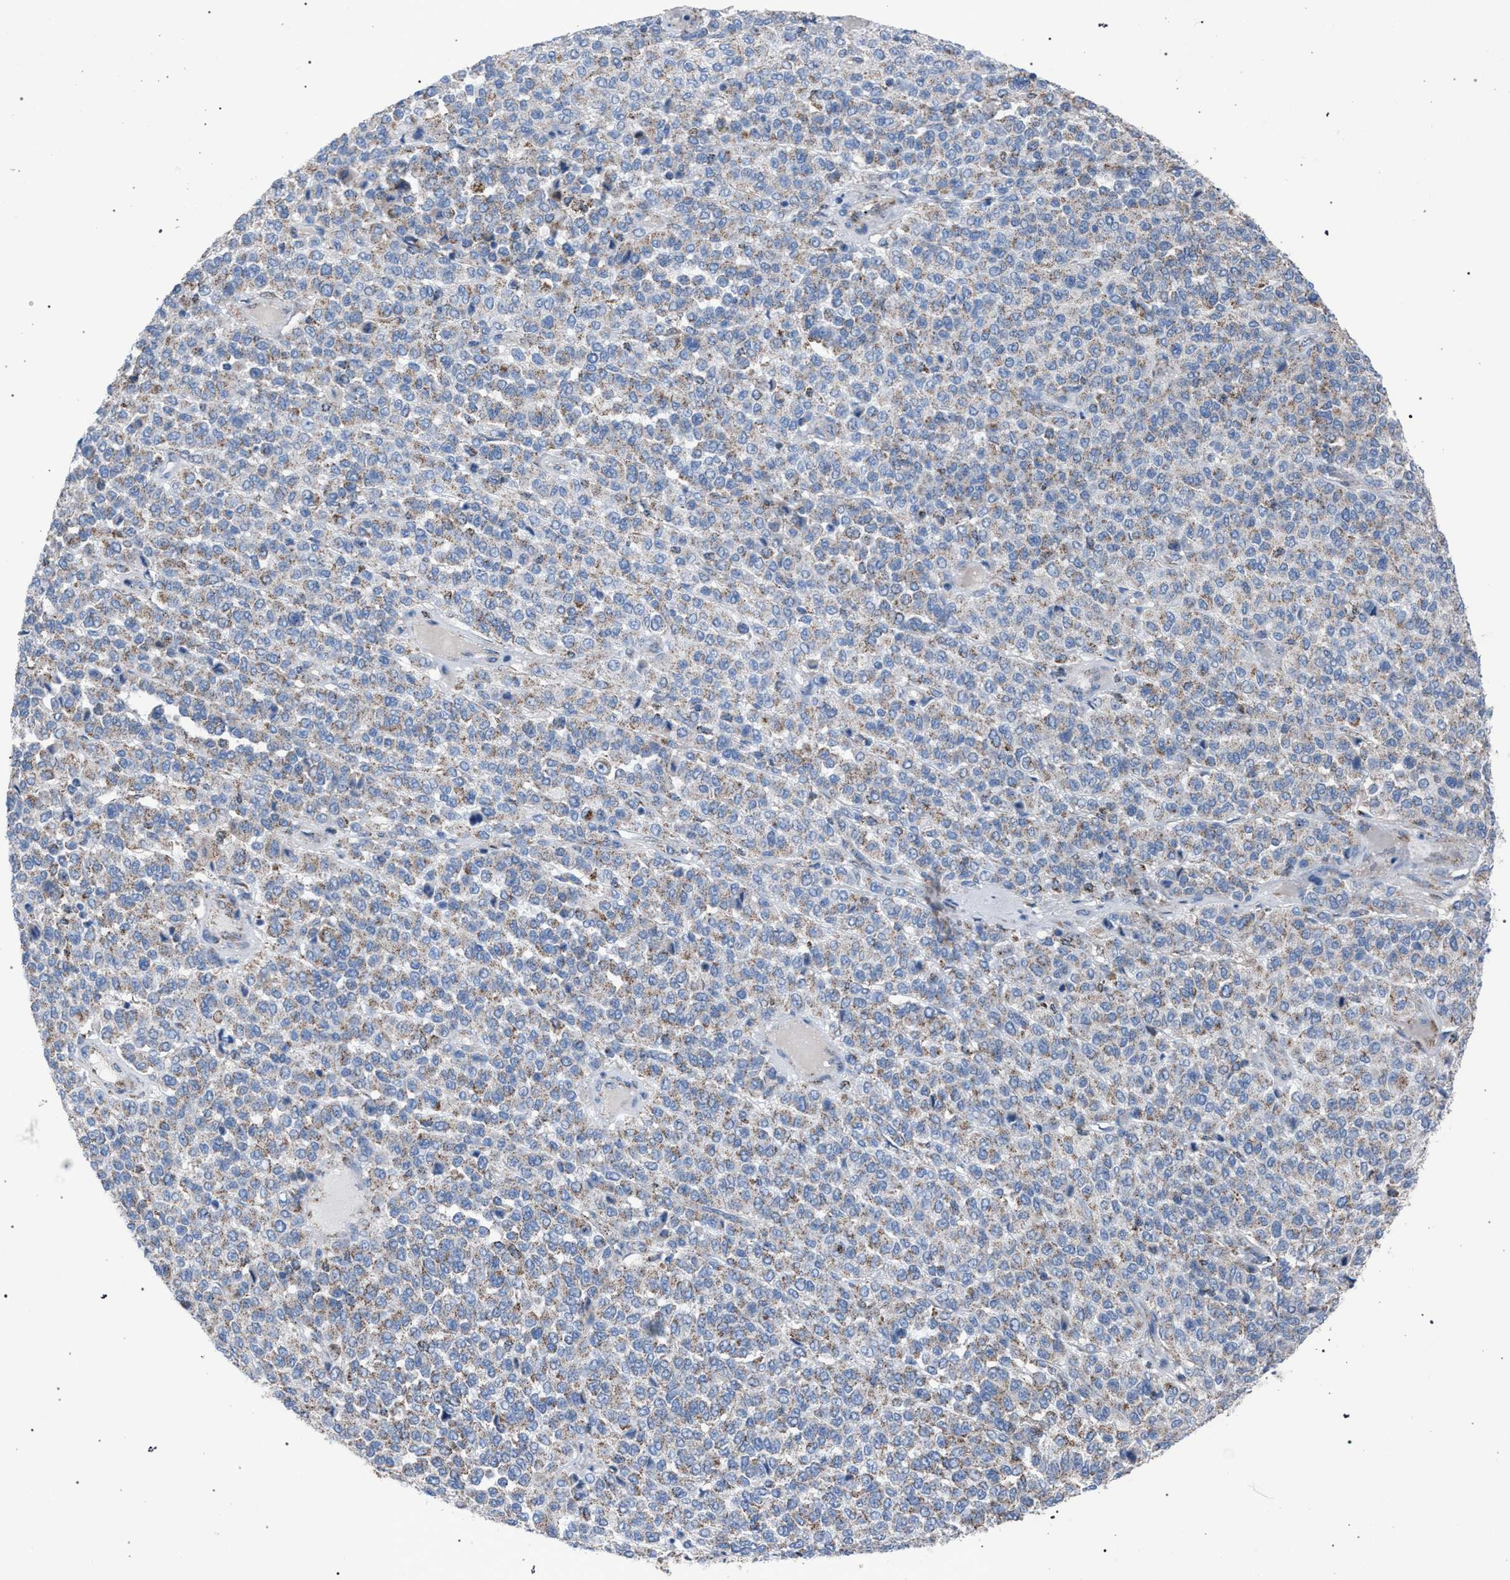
{"staining": {"intensity": "weak", "quantity": "<25%", "location": "cytoplasmic/membranous"}, "tissue": "melanoma", "cell_type": "Tumor cells", "image_type": "cancer", "snomed": [{"axis": "morphology", "description": "Malignant melanoma, Metastatic site"}, {"axis": "topography", "description": "Pancreas"}], "caption": "A histopathology image of human melanoma is negative for staining in tumor cells. (Stains: DAB immunohistochemistry (IHC) with hematoxylin counter stain, Microscopy: brightfield microscopy at high magnification).", "gene": "HSD17B4", "patient": {"sex": "female", "age": 30}}